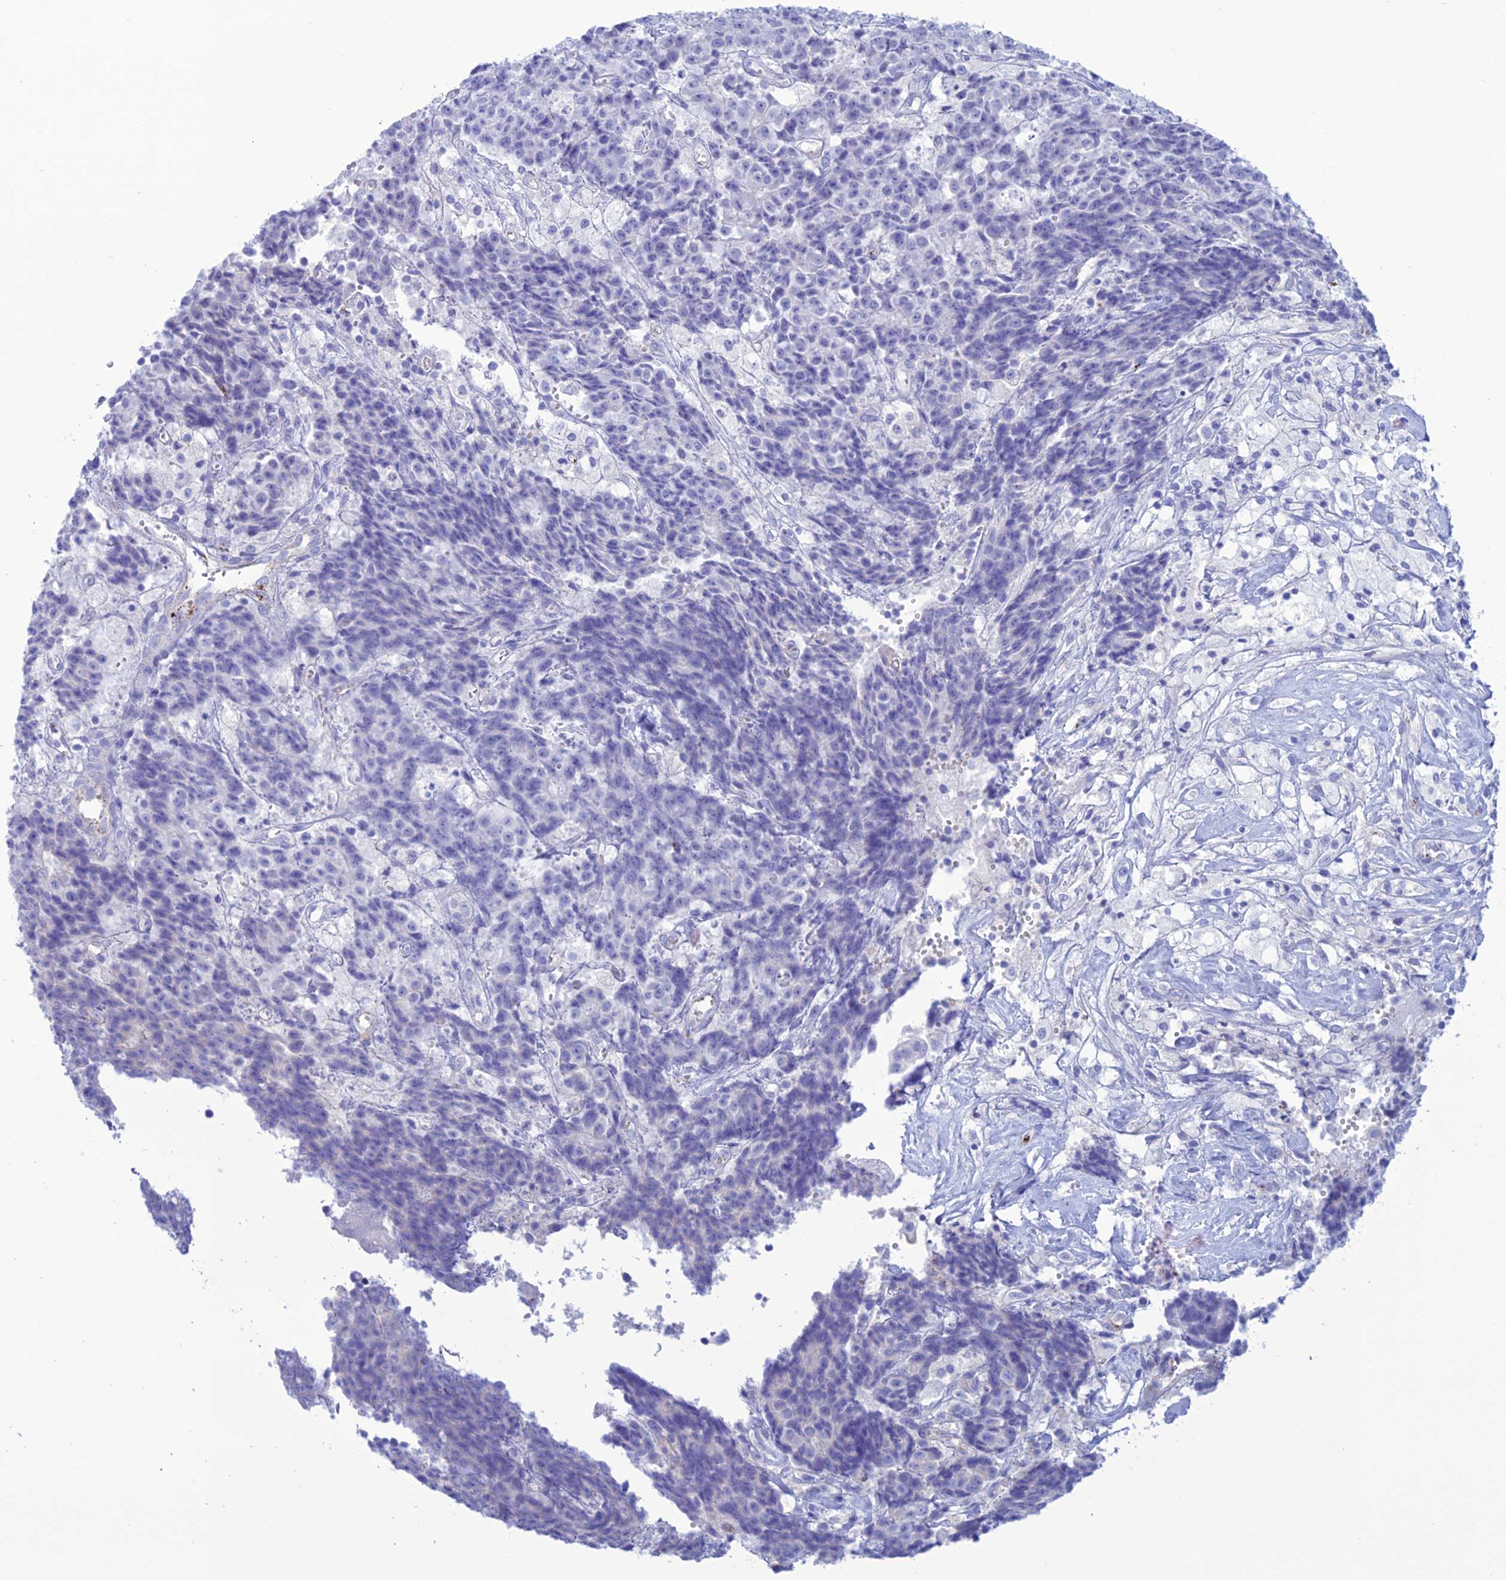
{"staining": {"intensity": "negative", "quantity": "none", "location": "none"}, "tissue": "ovarian cancer", "cell_type": "Tumor cells", "image_type": "cancer", "snomed": [{"axis": "morphology", "description": "Carcinoma, endometroid"}, {"axis": "topography", "description": "Ovary"}], "caption": "Tumor cells are negative for brown protein staining in ovarian endometroid carcinoma.", "gene": "CDC42EP5", "patient": {"sex": "female", "age": 42}}